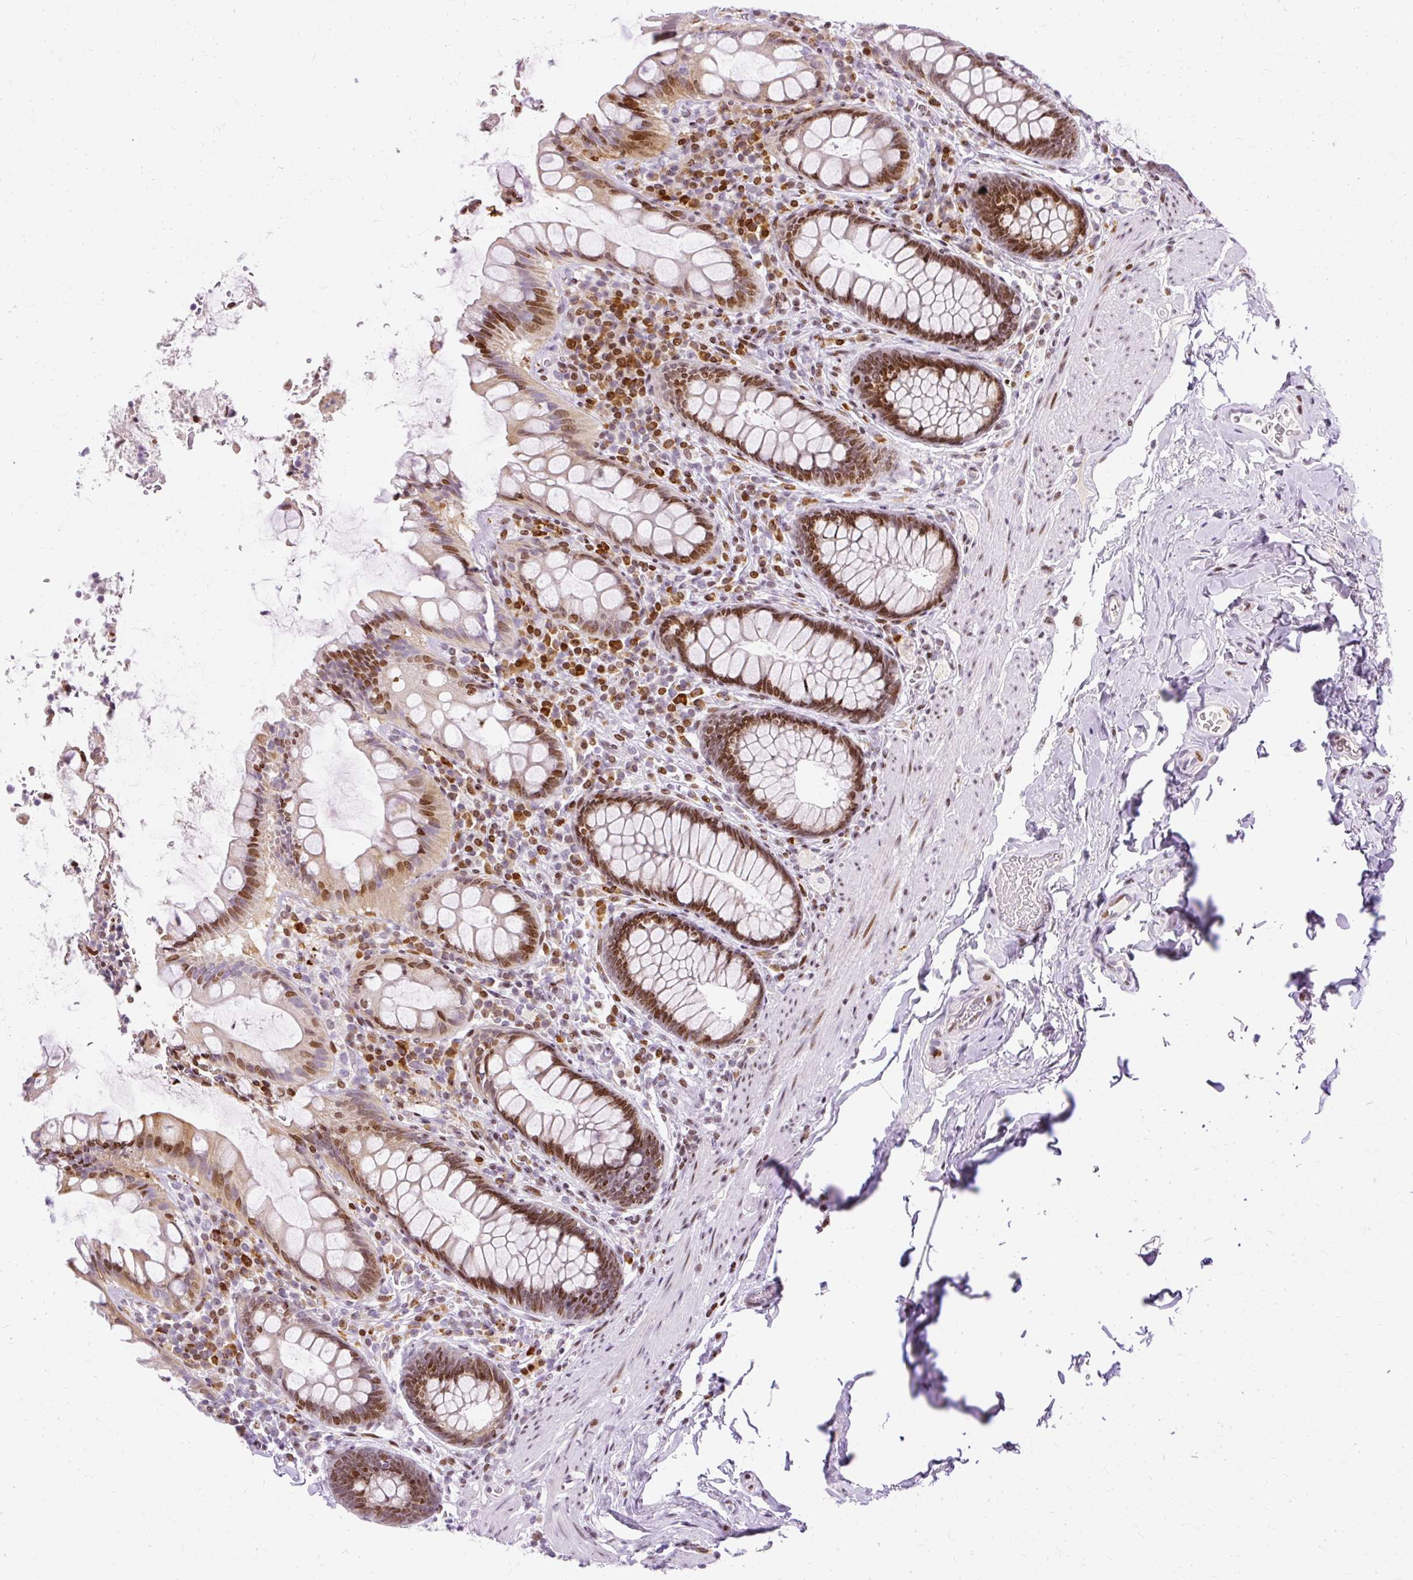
{"staining": {"intensity": "moderate", "quantity": ">75%", "location": "cytoplasmic/membranous,nuclear"}, "tissue": "rectum", "cell_type": "Glandular cells", "image_type": "normal", "snomed": [{"axis": "morphology", "description": "Normal tissue, NOS"}, {"axis": "topography", "description": "Rectum"}], "caption": "High-magnification brightfield microscopy of benign rectum stained with DAB (3,3'-diaminobenzidine) (brown) and counterstained with hematoxylin (blue). glandular cells exhibit moderate cytoplasmic/membranous,nuclear staining is identified in about>75% of cells.", "gene": "TMEM177", "patient": {"sex": "female", "age": 69}}